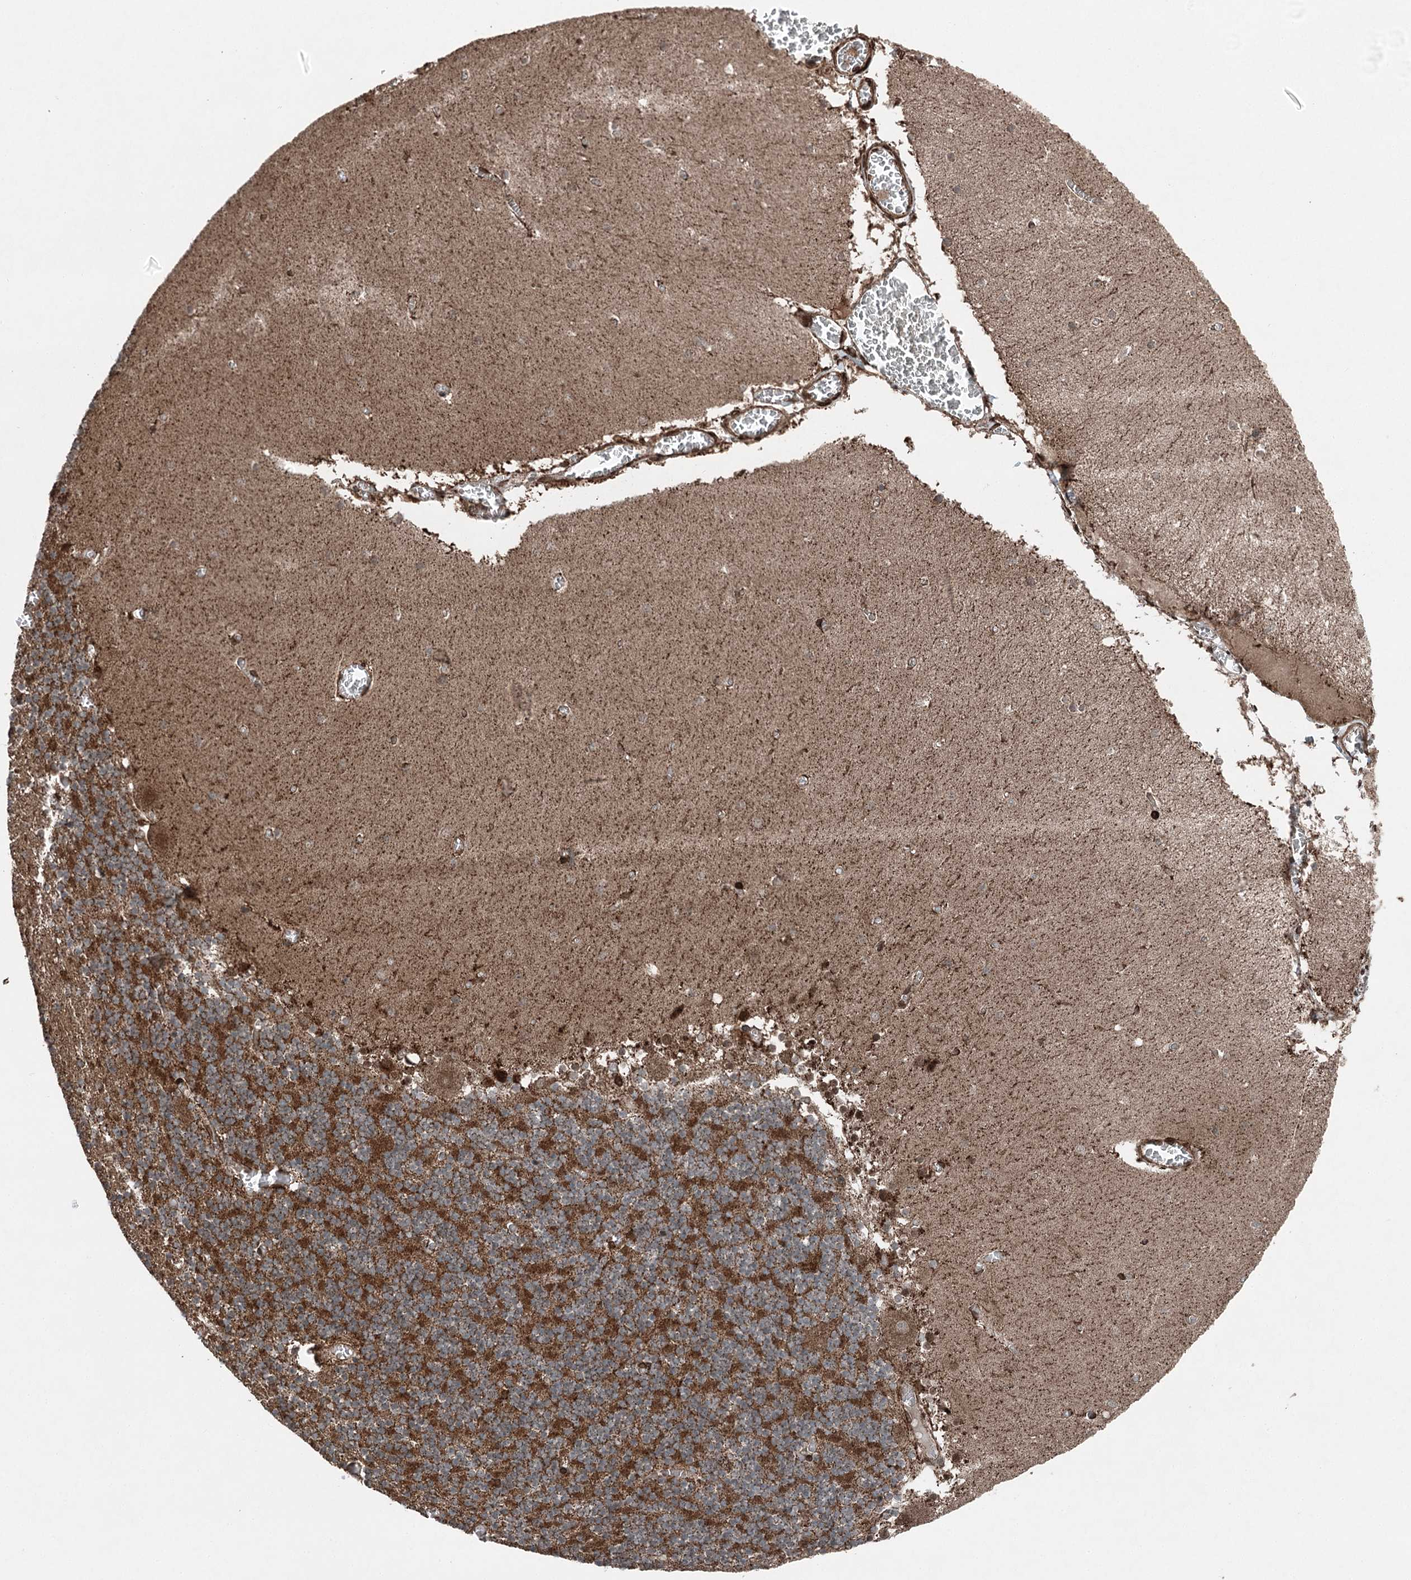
{"staining": {"intensity": "strong", "quantity": "25%-75%", "location": "cytoplasmic/membranous"}, "tissue": "cerebellum", "cell_type": "Cells in granular layer", "image_type": "normal", "snomed": [{"axis": "morphology", "description": "Normal tissue, NOS"}, {"axis": "topography", "description": "Cerebellum"}], "caption": "Protein staining of normal cerebellum shows strong cytoplasmic/membranous expression in approximately 25%-75% of cells in granular layer.", "gene": "BCKDHA", "patient": {"sex": "female", "age": 28}}